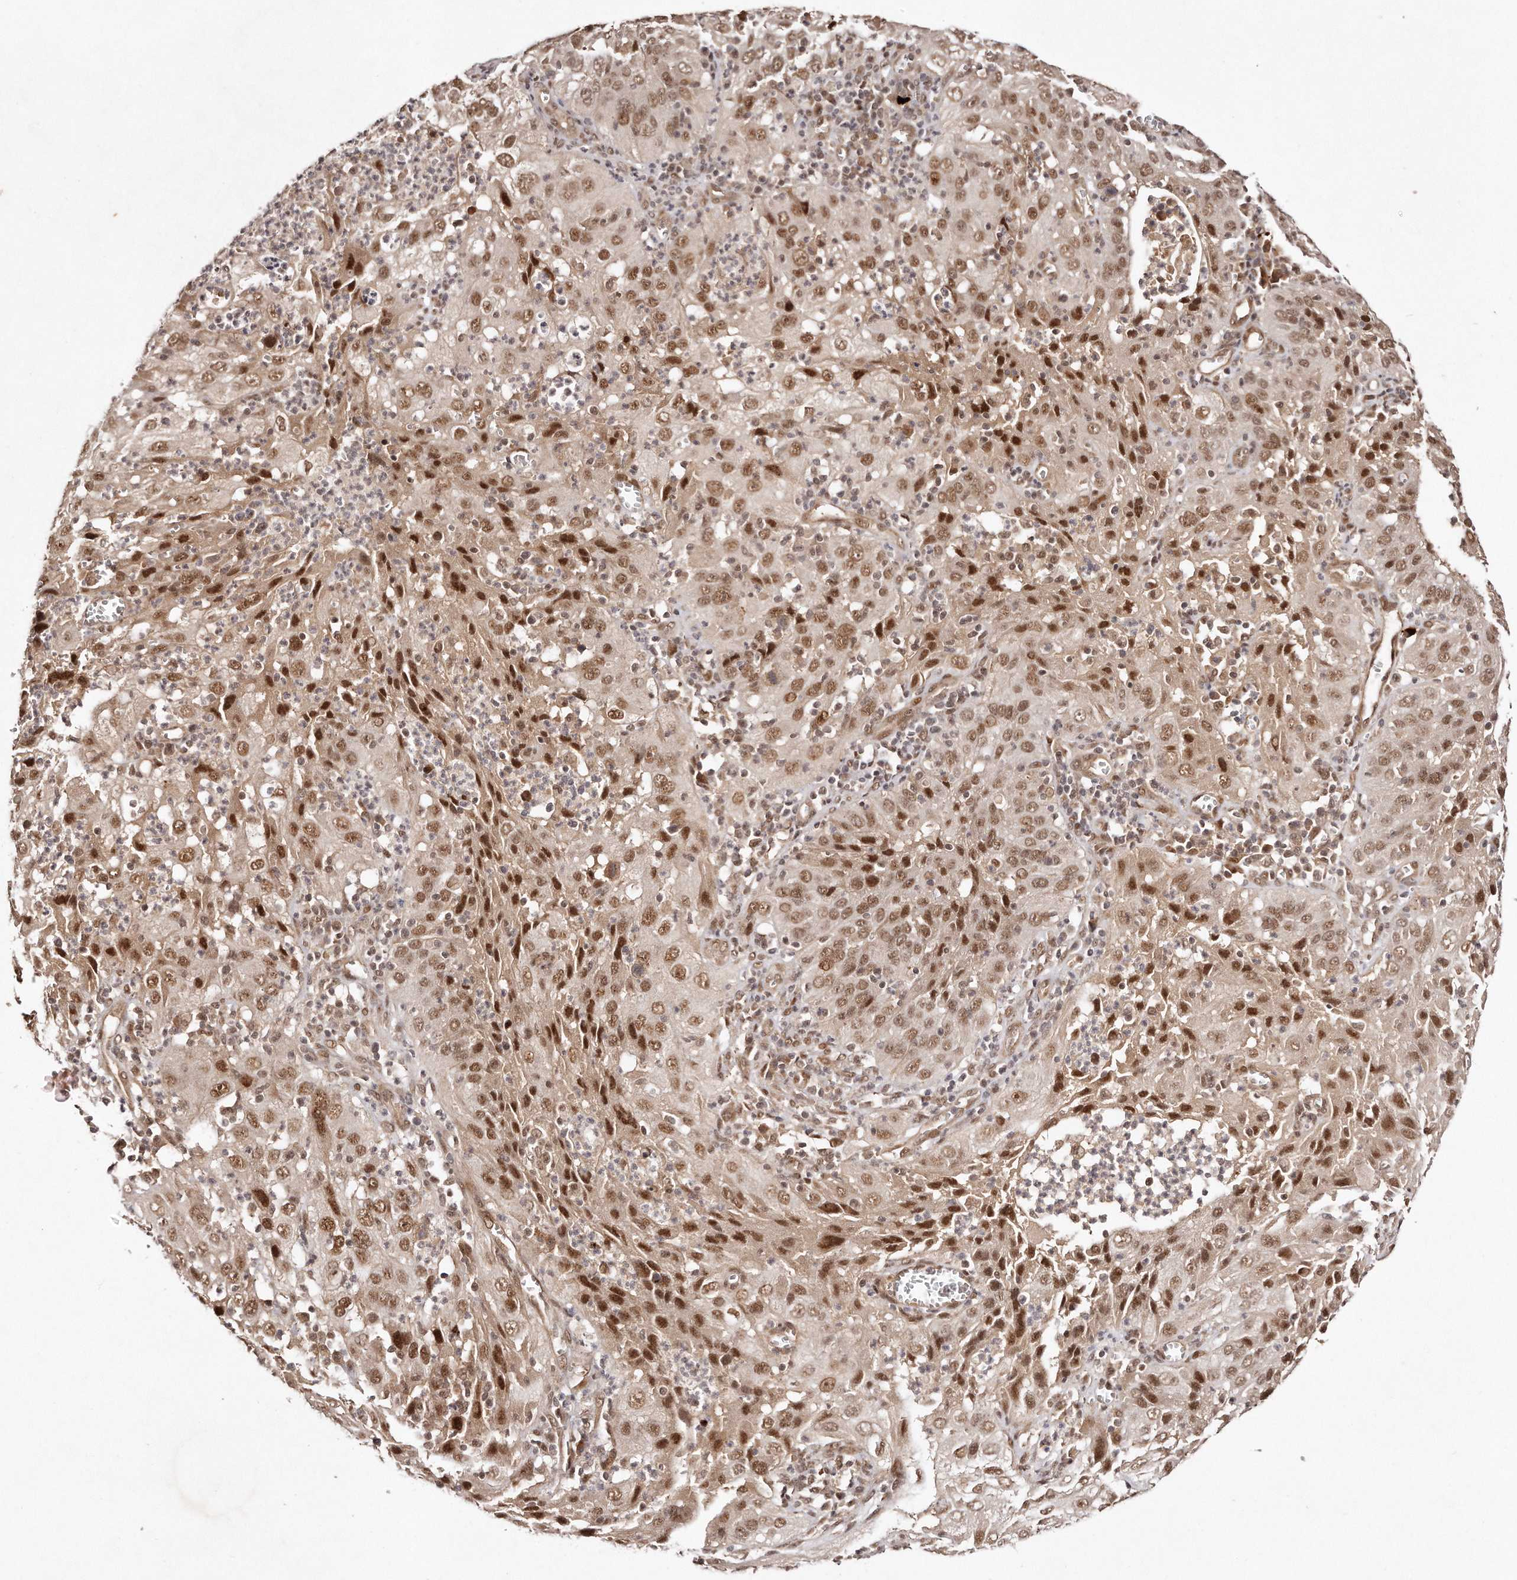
{"staining": {"intensity": "strong", "quantity": ">75%", "location": "nuclear"}, "tissue": "cervical cancer", "cell_type": "Tumor cells", "image_type": "cancer", "snomed": [{"axis": "morphology", "description": "Squamous cell carcinoma, NOS"}, {"axis": "topography", "description": "Cervix"}], "caption": "This is an image of IHC staining of cervical squamous cell carcinoma, which shows strong positivity in the nuclear of tumor cells.", "gene": "SOX4", "patient": {"sex": "female", "age": 32}}